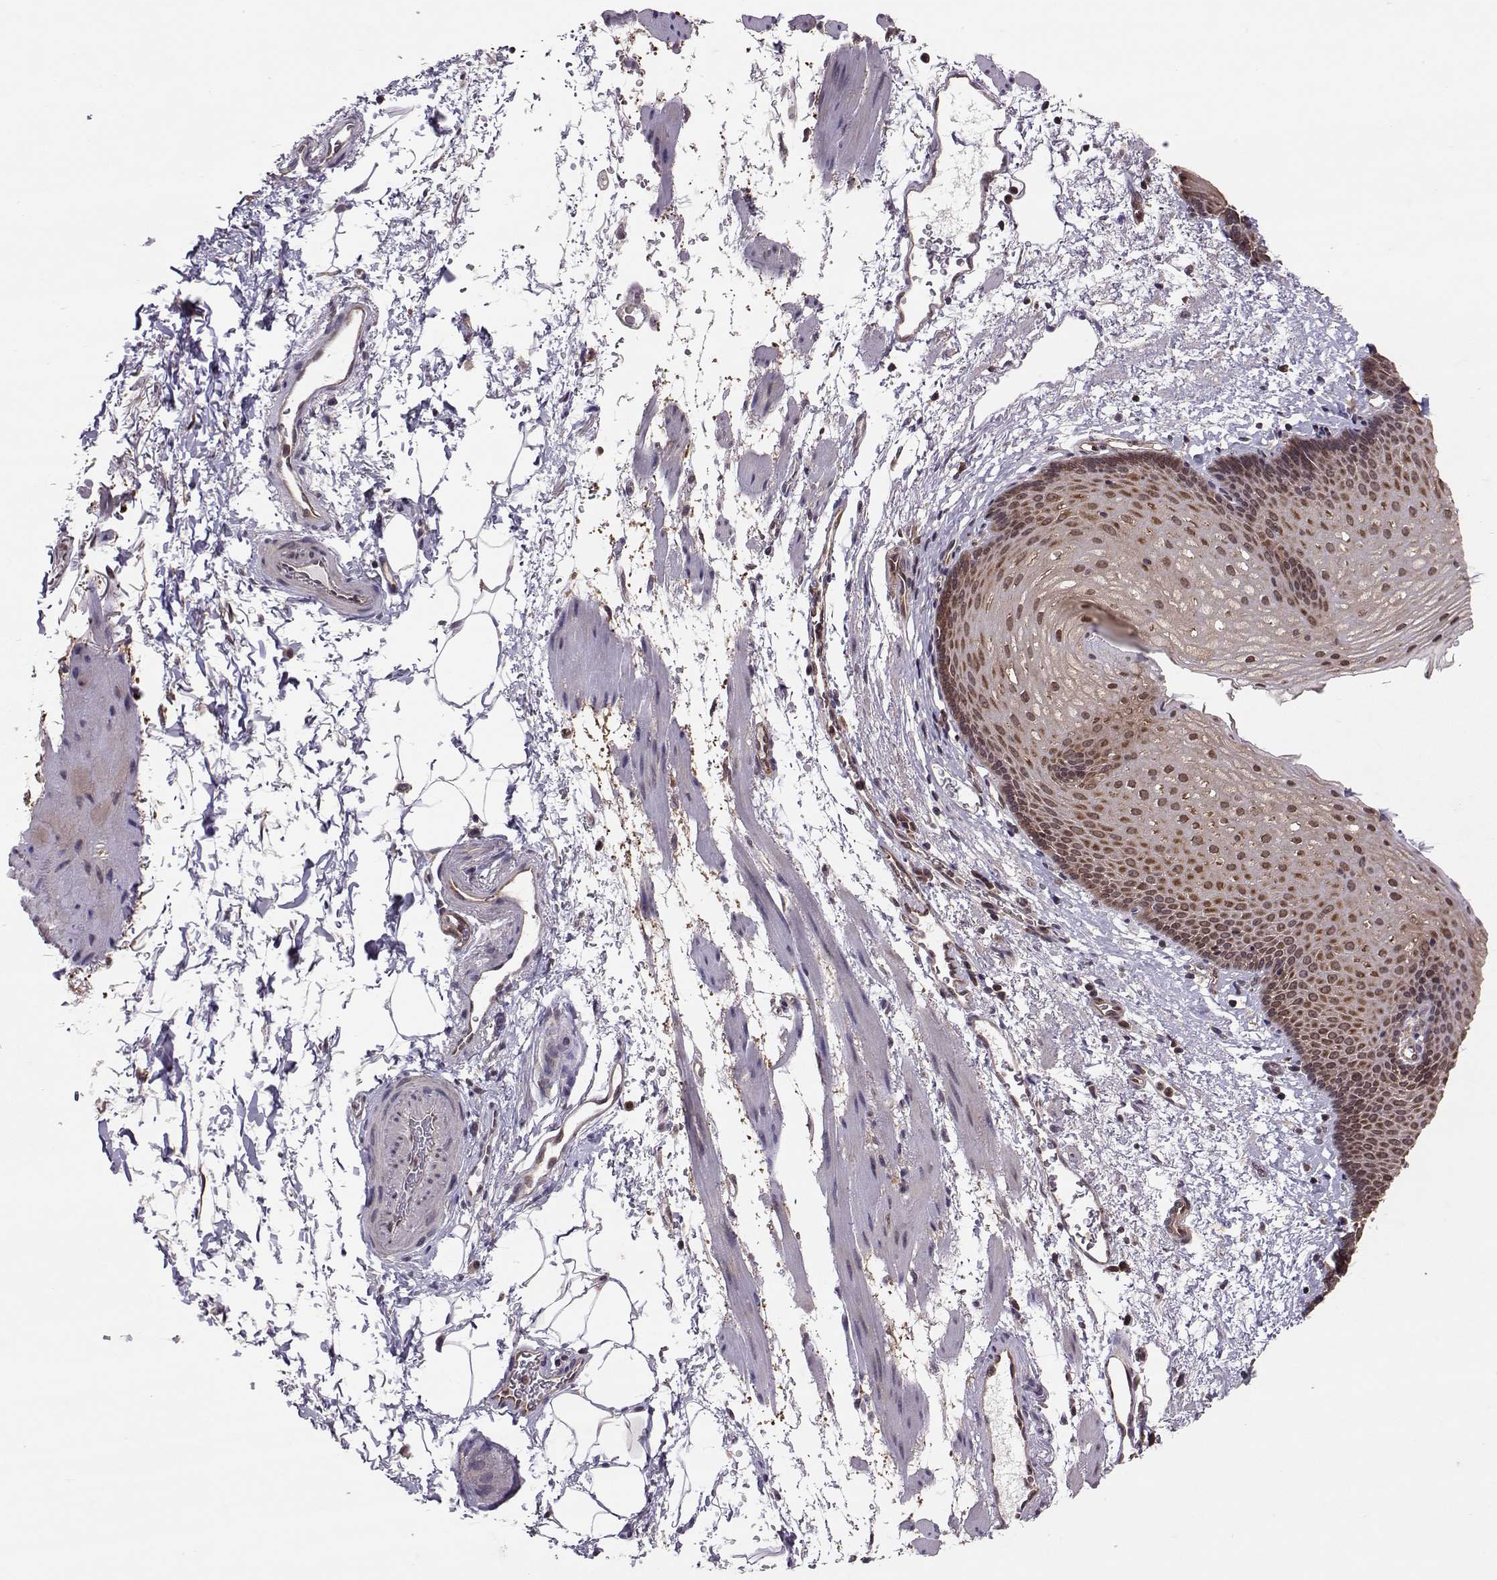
{"staining": {"intensity": "moderate", "quantity": "25%-75%", "location": "cytoplasmic/membranous,nuclear"}, "tissue": "esophagus", "cell_type": "Squamous epithelial cells", "image_type": "normal", "snomed": [{"axis": "morphology", "description": "Normal tissue, NOS"}, {"axis": "topography", "description": "Esophagus"}], "caption": "Unremarkable esophagus displays moderate cytoplasmic/membranous,nuclear expression in about 25%-75% of squamous epithelial cells, visualized by immunohistochemistry. Using DAB (3,3'-diaminobenzidine) (brown) and hematoxylin (blue) stains, captured at high magnification using brightfield microscopy.", "gene": "PPP2R2A", "patient": {"sex": "female", "age": 64}}